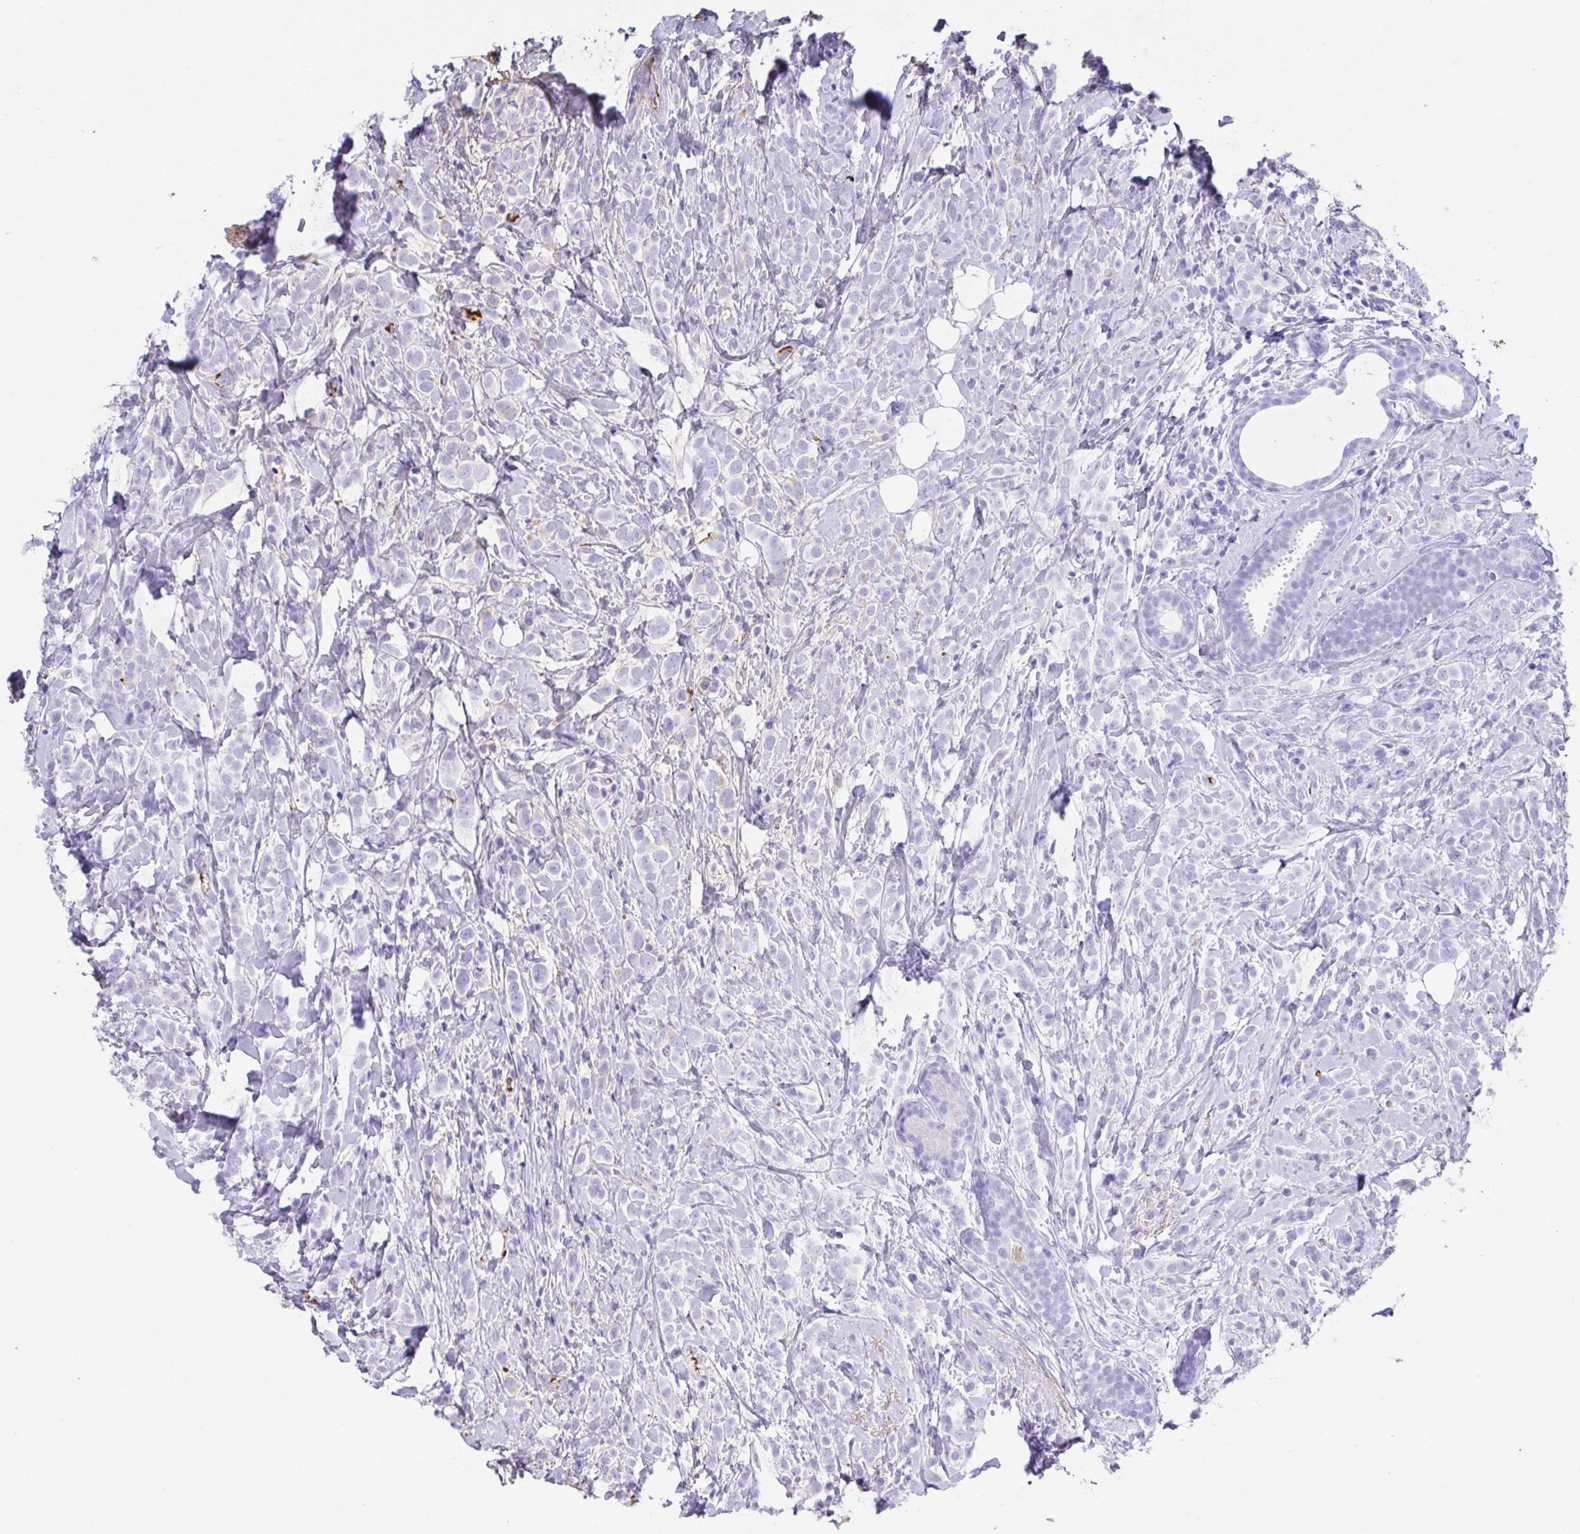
{"staining": {"intensity": "negative", "quantity": "none", "location": "none"}, "tissue": "breast cancer", "cell_type": "Tumor cells", "image_type": "cancer", "snomed": [{"axis": "morphology", "description": "Lobular carcinoma"}, {"axis": "topography", "description": "Breast"}], "caption": "Tumor cells show no significant staining in breast lobular carcinoma.", "gene": "HOXC12", "patient": {"sex": "female", "age": 49}}